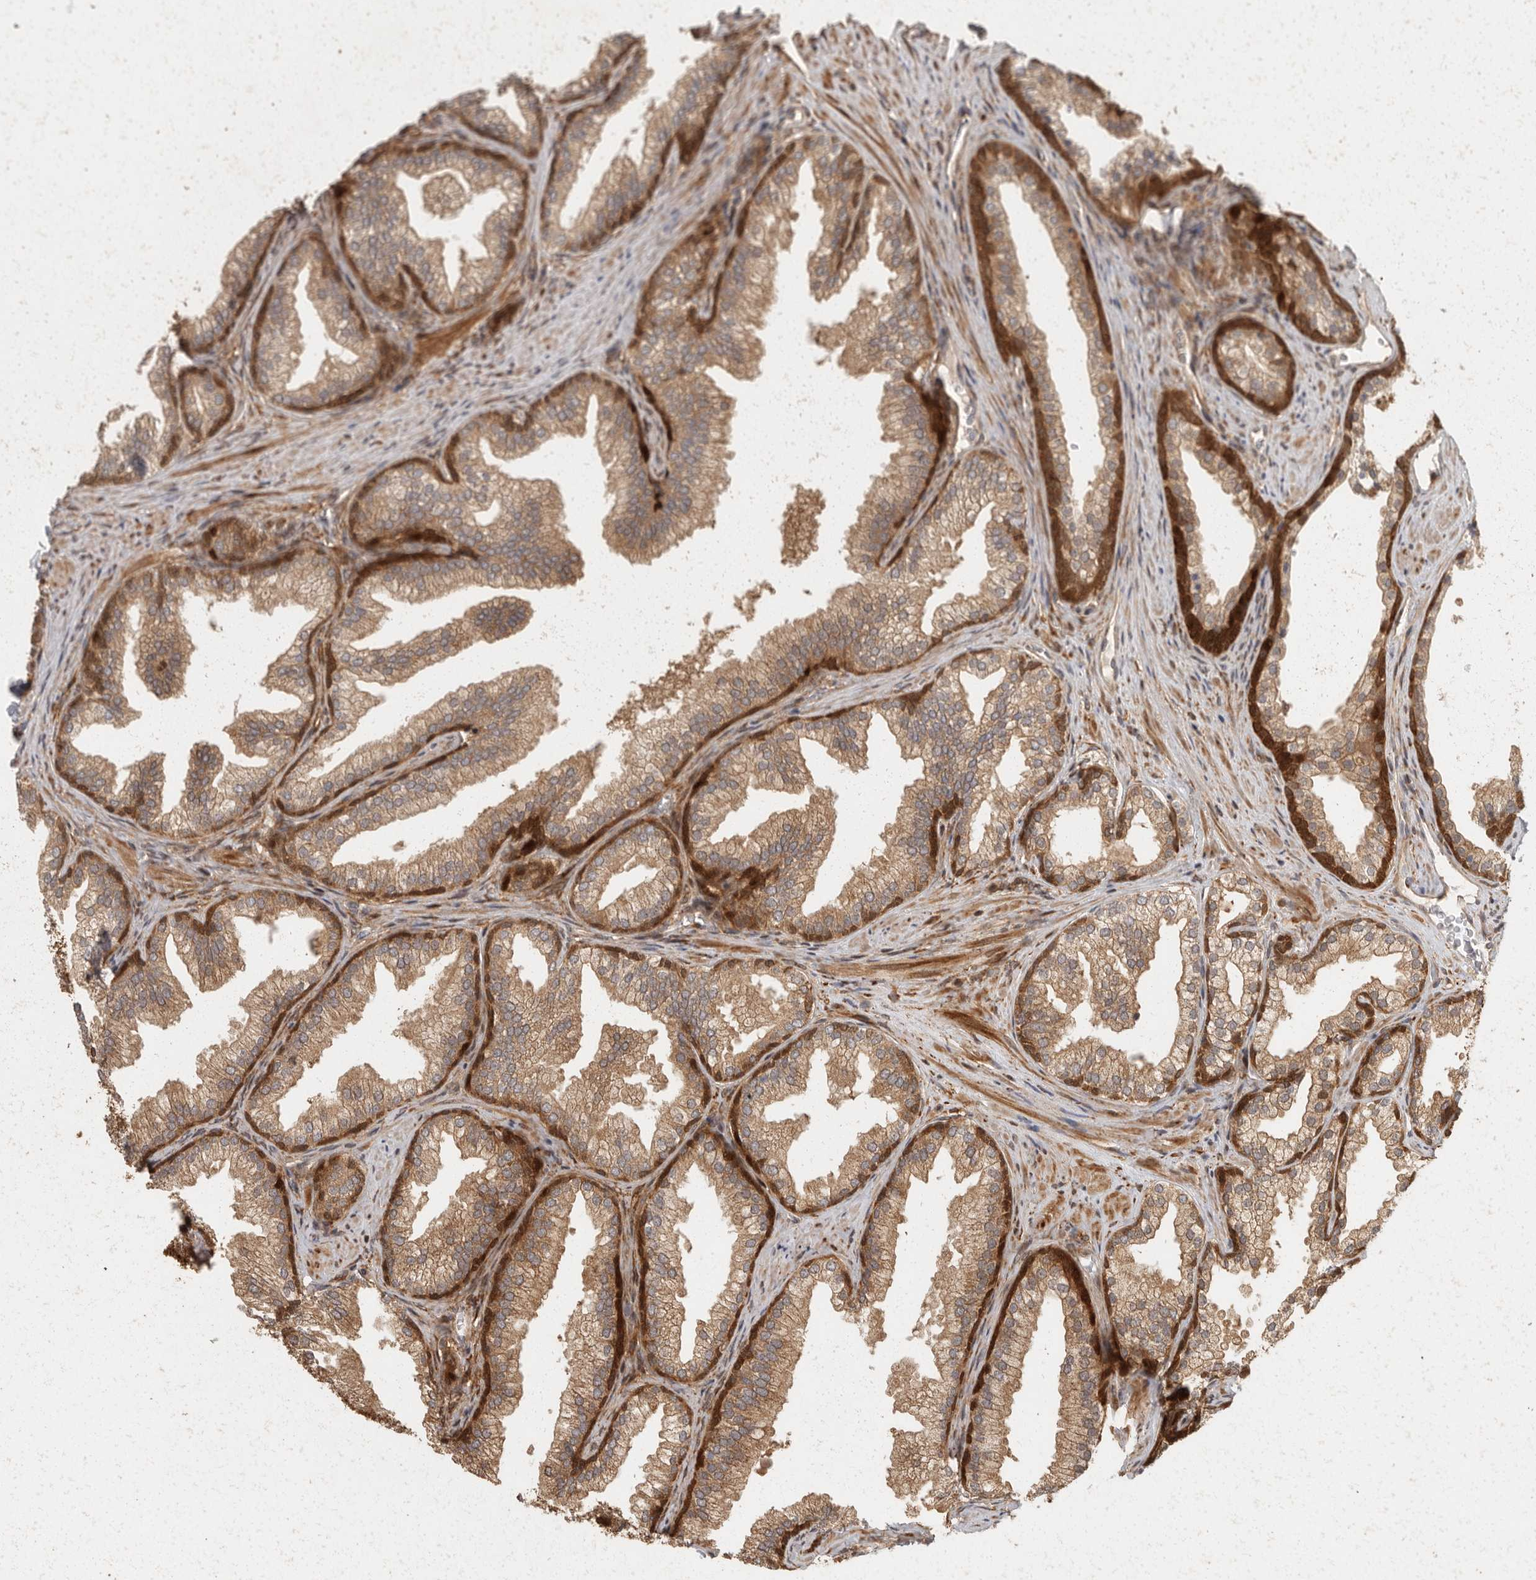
{"staining": {"intensity": "moderate", "quantity": ">75%", "location": "cytoplasmic/membranous"}, "tissue": "prostate", "cell_type": "Glandular cells", "image_type": "normal", "snomed": [{"axis": "morphology", "description": "Normal tissue, NOS"}, {"axis": "topography", "description": "Prostate"}], "caption": "Prostate stained with a brown dye displays moderate cytoplasmic/membranous positive expression in approximately >75% of glandular cells.", "gene": "SWT1", "patient": {"sex": "male", "age": 76}}